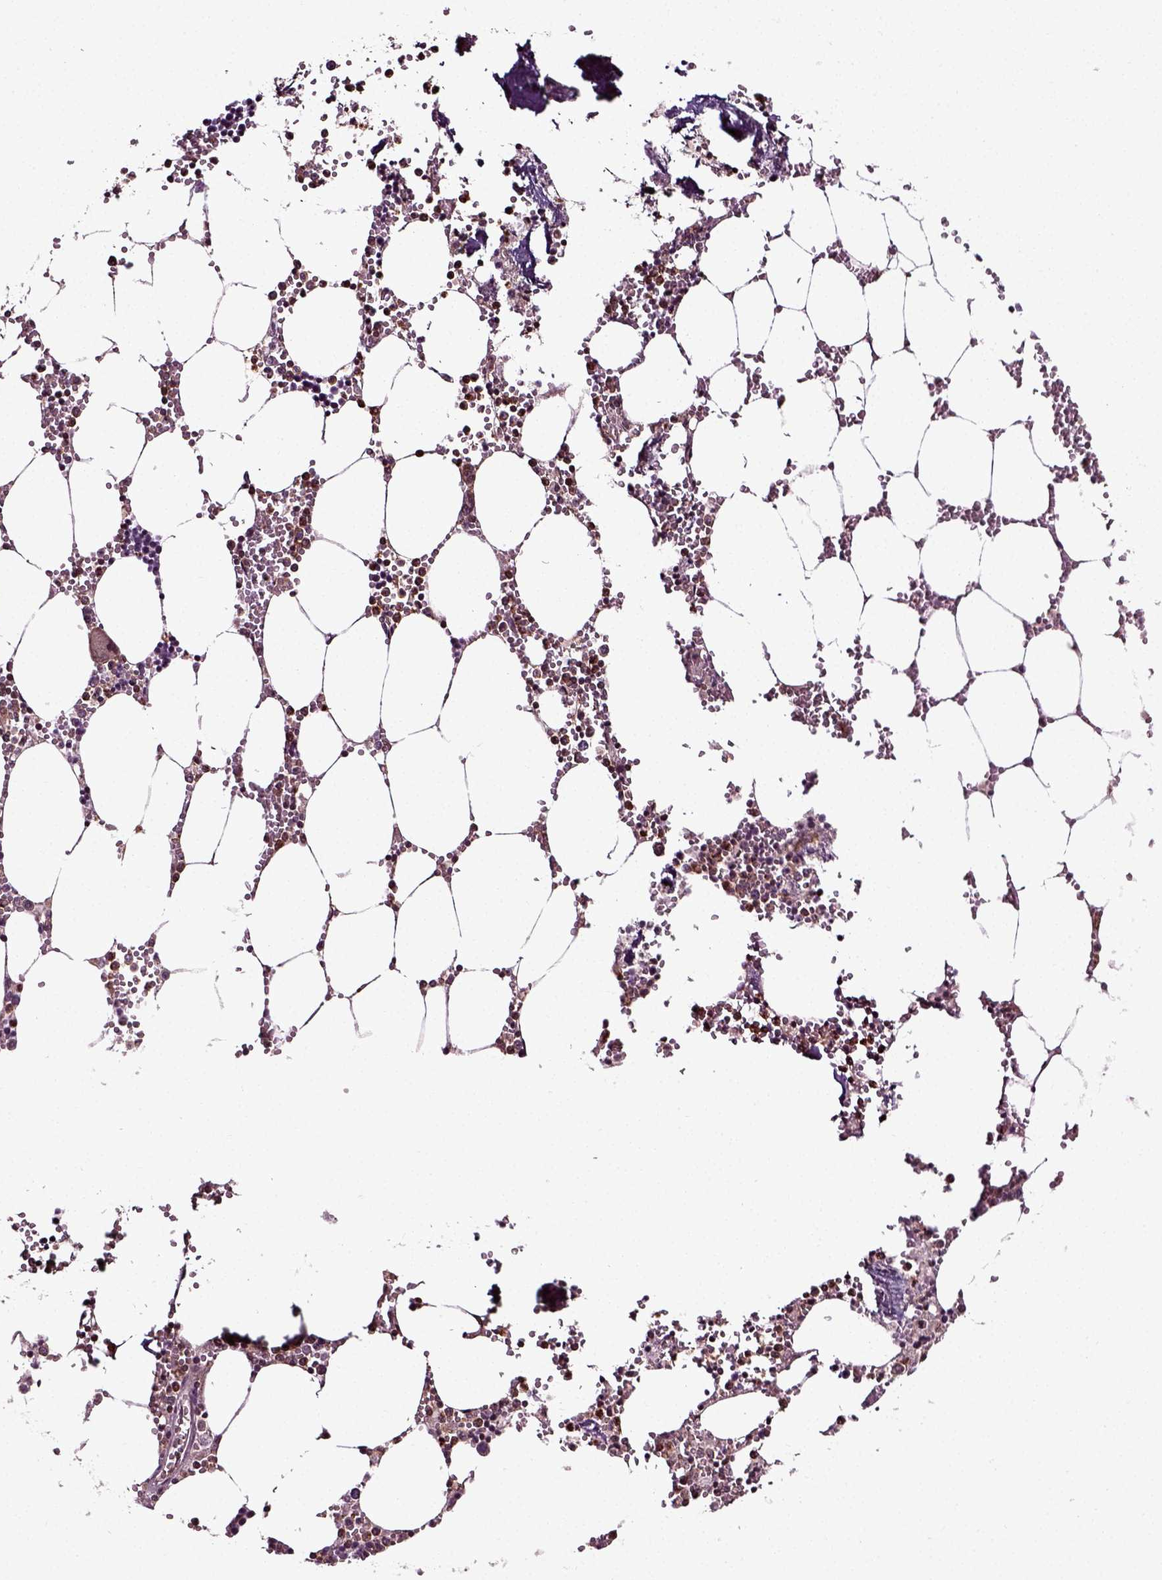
{"staining": {"intensity": "moderate", "quantity": "<25%", "location": "cytoplasmic/membranous"}, "tissue": "bone marrow", "cell_type": "Hematopoietic cells", "image_type": "normal", "snomed": [{"axis": "morphology", "description": "Normal tissue, NOS"}, {"axis": "topography", "description": "Bone marrow"}], "caption": "Protein expression analysis of normal bone marrow demonstrates moderate cytoplasmic/membranous staining in about <25% of hematopoietic cells.", "gene": "RHOF", "patient": {"sex": "male", "age": 54}}